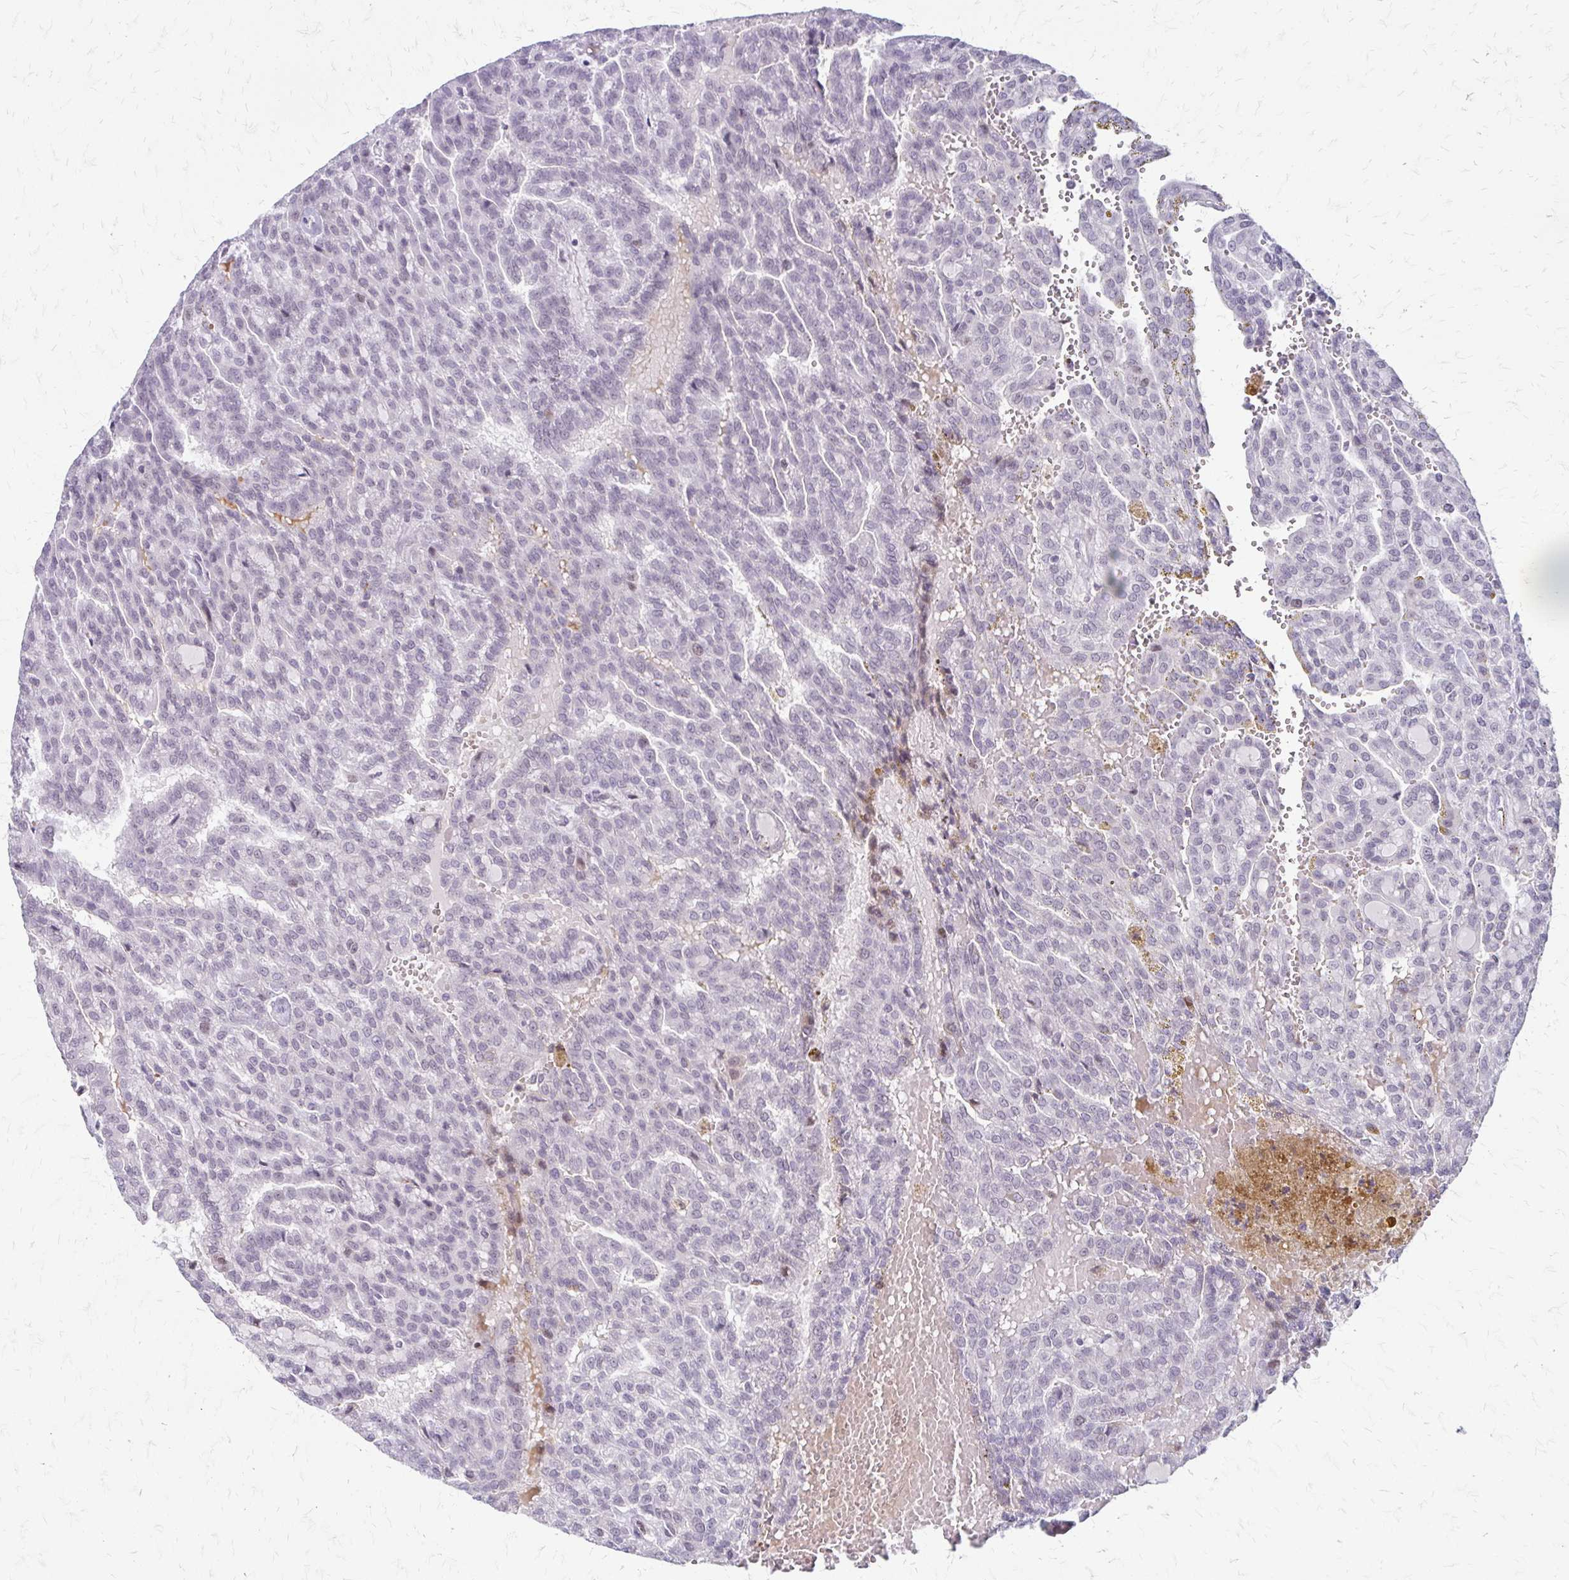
{"staining": {"intensity": "negative", "quantity": "none", "location": "none"}, "tissue": "renal cancer", "cell_type": "Tumor cells", "image_type": "cancer", "snomed": [{"axis": "morphology", "description": "Adenocarcinoma, NOS"}, {"axis": "topography", "description": "Kidney"}], "caption": "This is a image of IHC staining of renal adenocarcinoma, which shows no positivity in tumor cells.", "gene": "EED", "patient": {"sex": "male", "age": 63}}